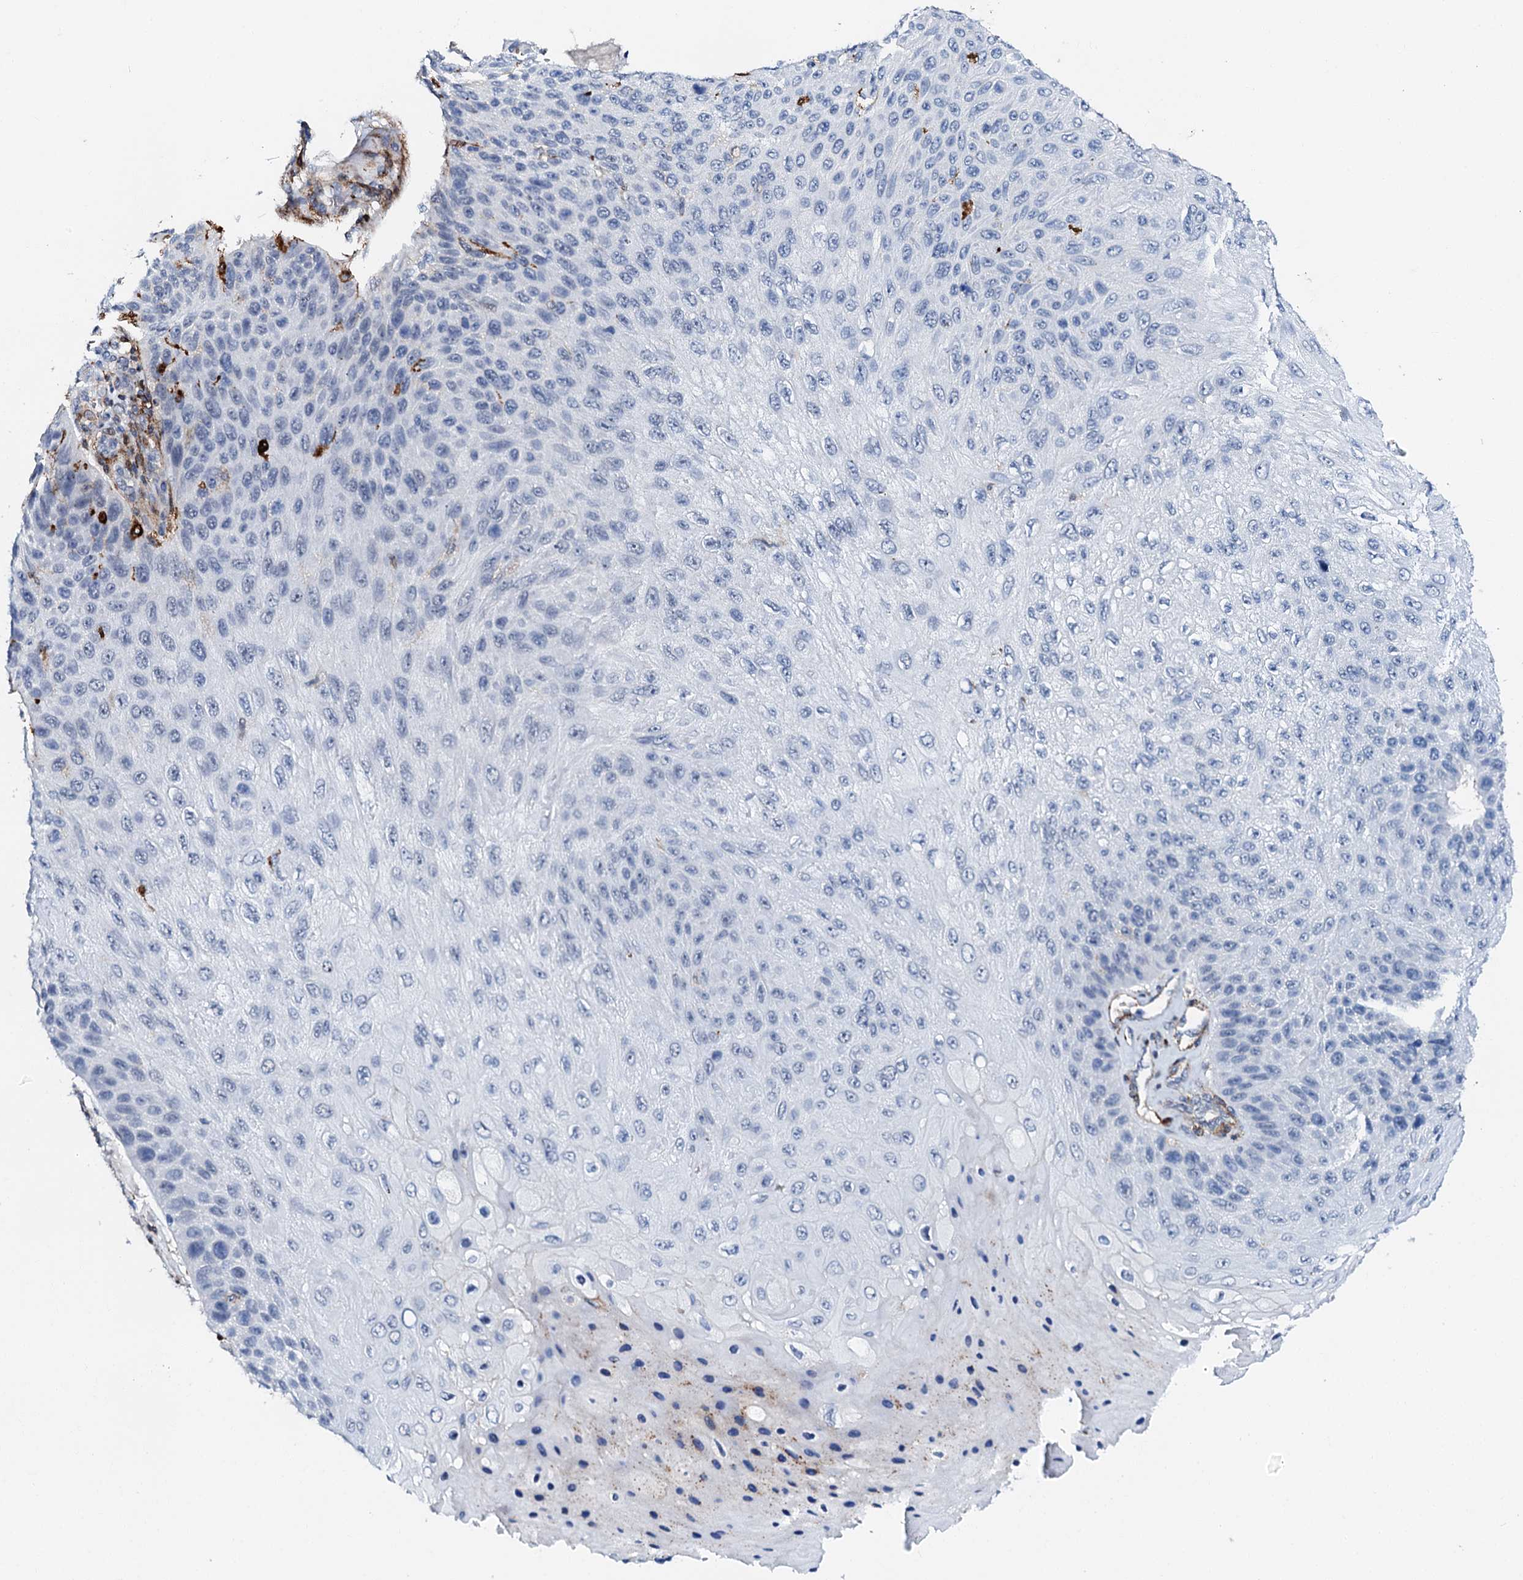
{"staining": {"intensity": "negative", "quantity": "none", "location": "none"}, "tissue": "skin cancer", "cell_type": "Tumor cells", "image_type": "cancer", "snomed": [{"axis": "morphology", "description": "Squamous cell carcinoma, NOS"}, {"axis": "topography", "description": "Skin"}], "caption": "This is an IHC micrograph of skin squamous cell carcinoma. There is no positivity in tumor cells.", "gene": "MED13L", "patient": {"sex": "female", "age": 88}}